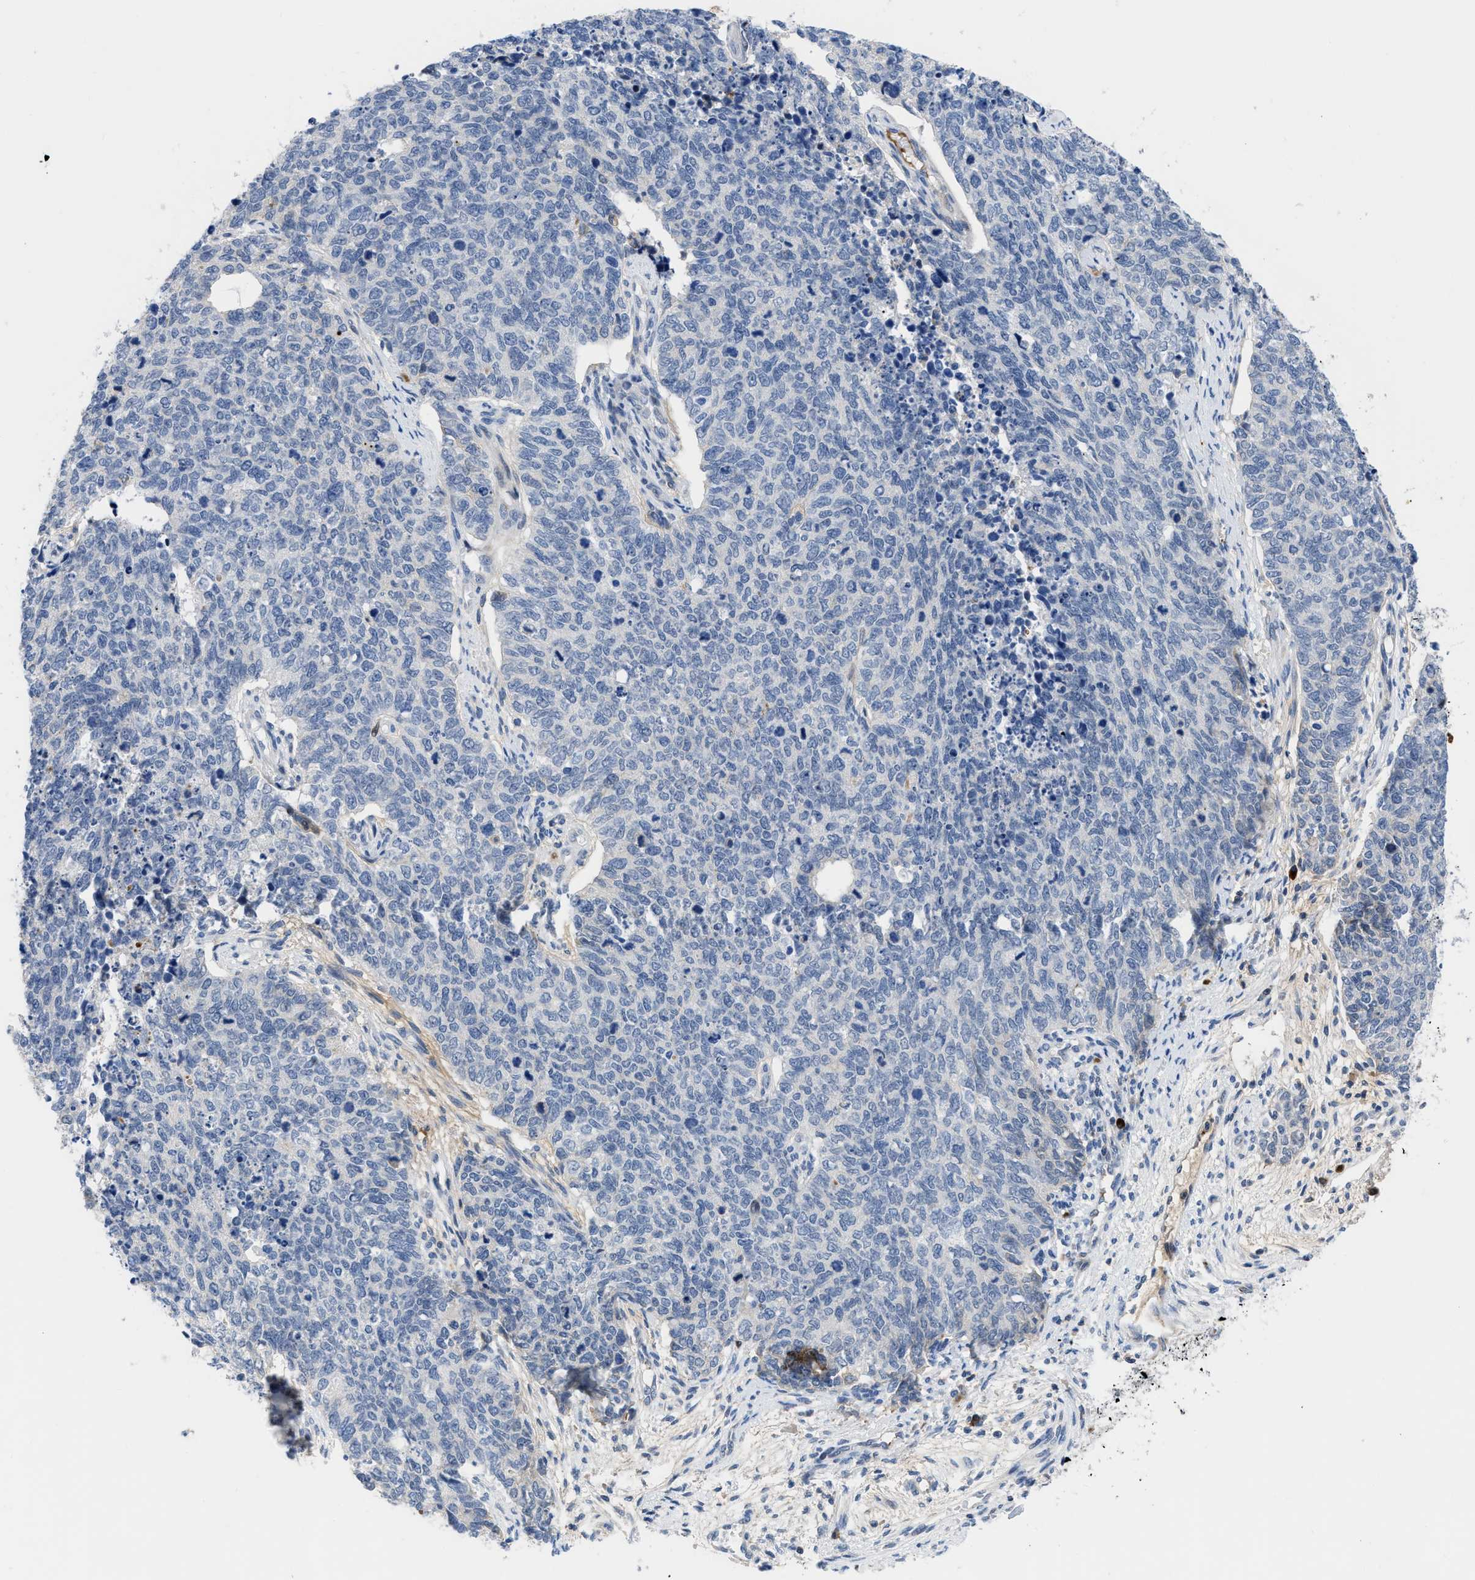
{"staining": {"intensity": "negative", "quantity": "none", "location": "none"}, "tissue": "cervical cancer", "cell_type": "Tumor cells", "image_type": "cancer", "snomed": [{"axis": "morphology", "description": "Squamous cell carcinoma, NOS"}, {"axis": "topography", "description": "Cervix"}], "caption": "DAB immunohistochemical staining of human cervical cancer (squamous cell carcinoma) displays no significant expression in tumor cells.", "gene": "OR9K2", "patient": {"sex": "female", "age": 63}}